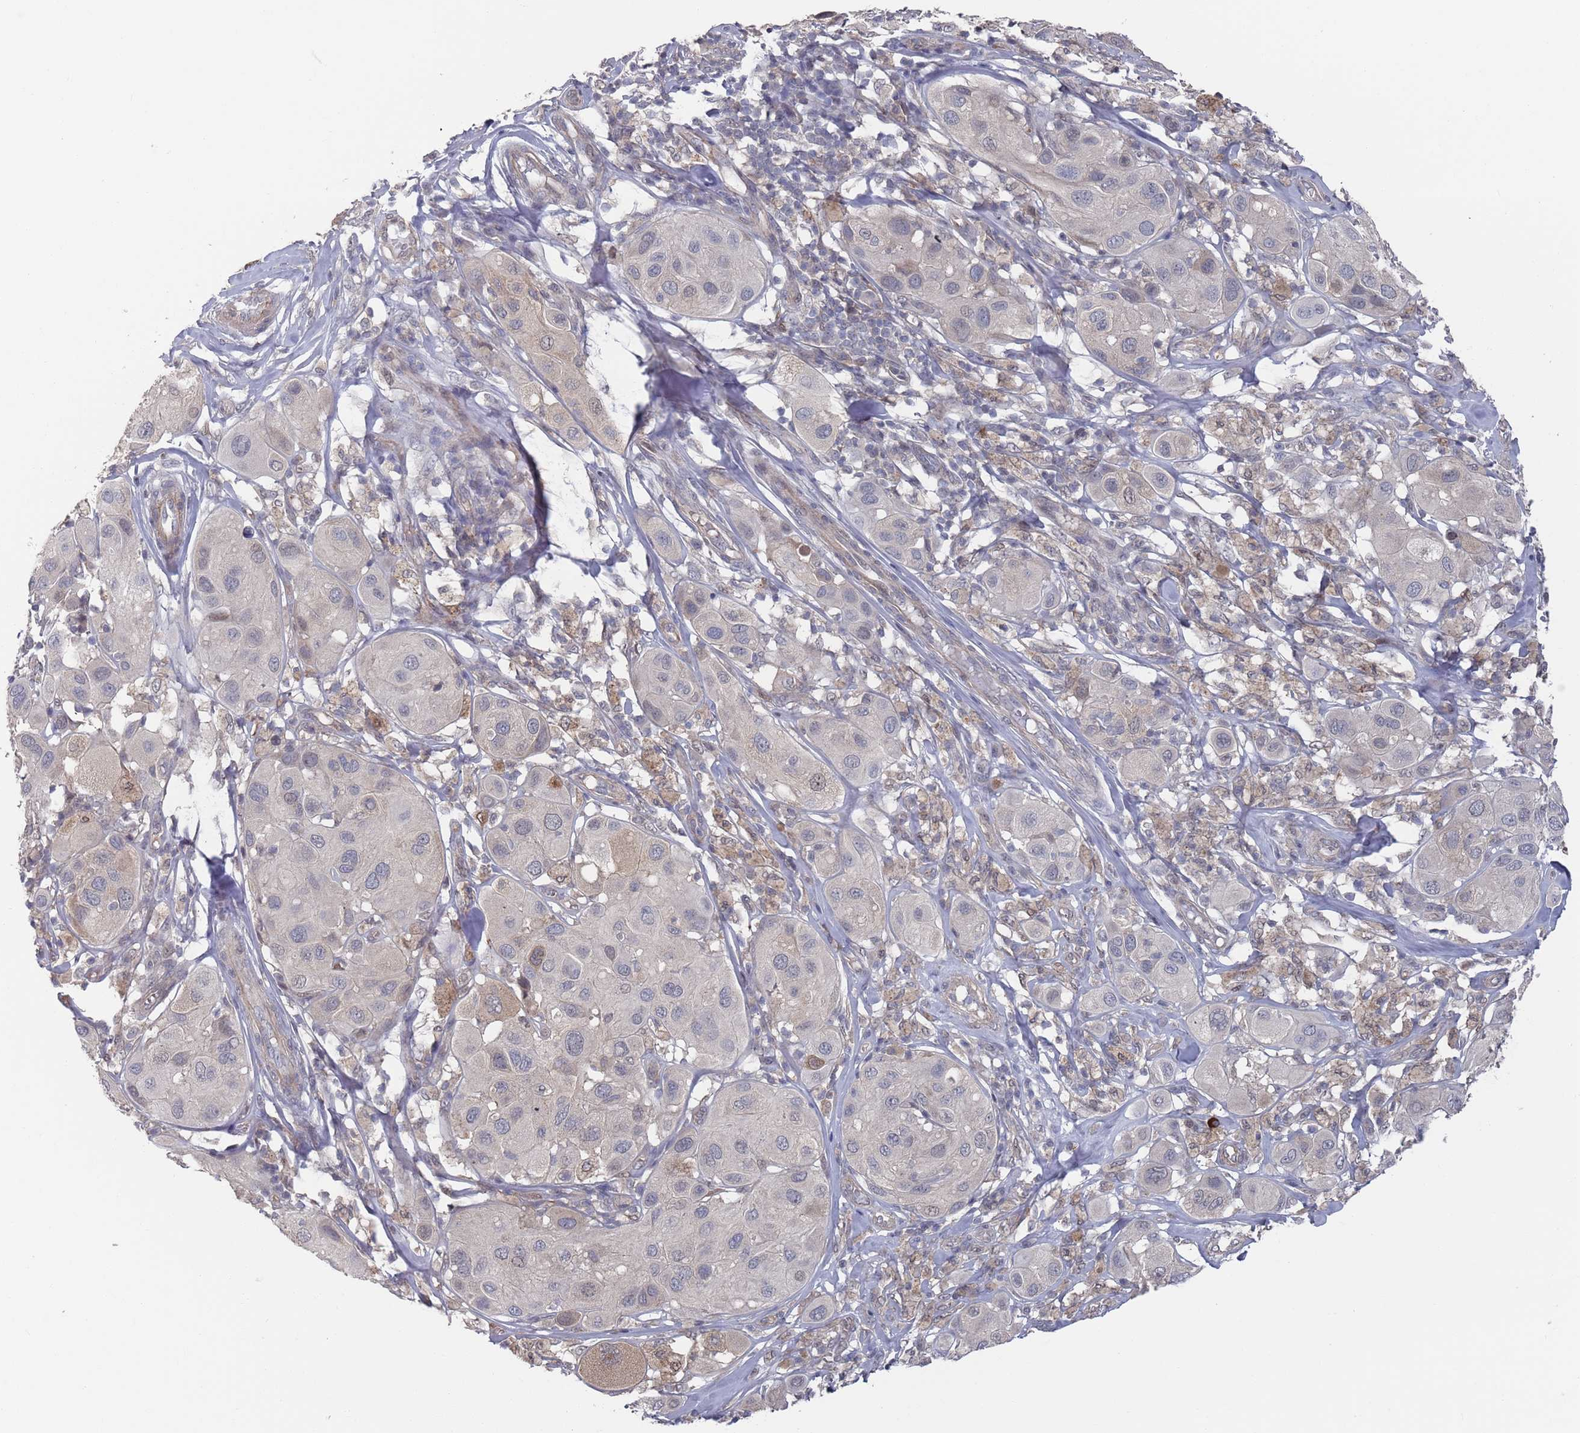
{"staining": {"intensity": "negative", "quantity": "none", "location": "none"}, "tissue": "melanoma", "cell_type": "Tumor cells", "image_type": "cancer", "snomed": [{"axis": "morphology", "description": "Malignant melanoma, Metastatic site"}, {"axis": "topography", "description": "Skin"}], "caption": "The micrograph shows no significant positivity in tumor cells of malignant melanoma (metastatic site).", "gene": "DGKD", "patient": {"sex": "male", "age": 41}}